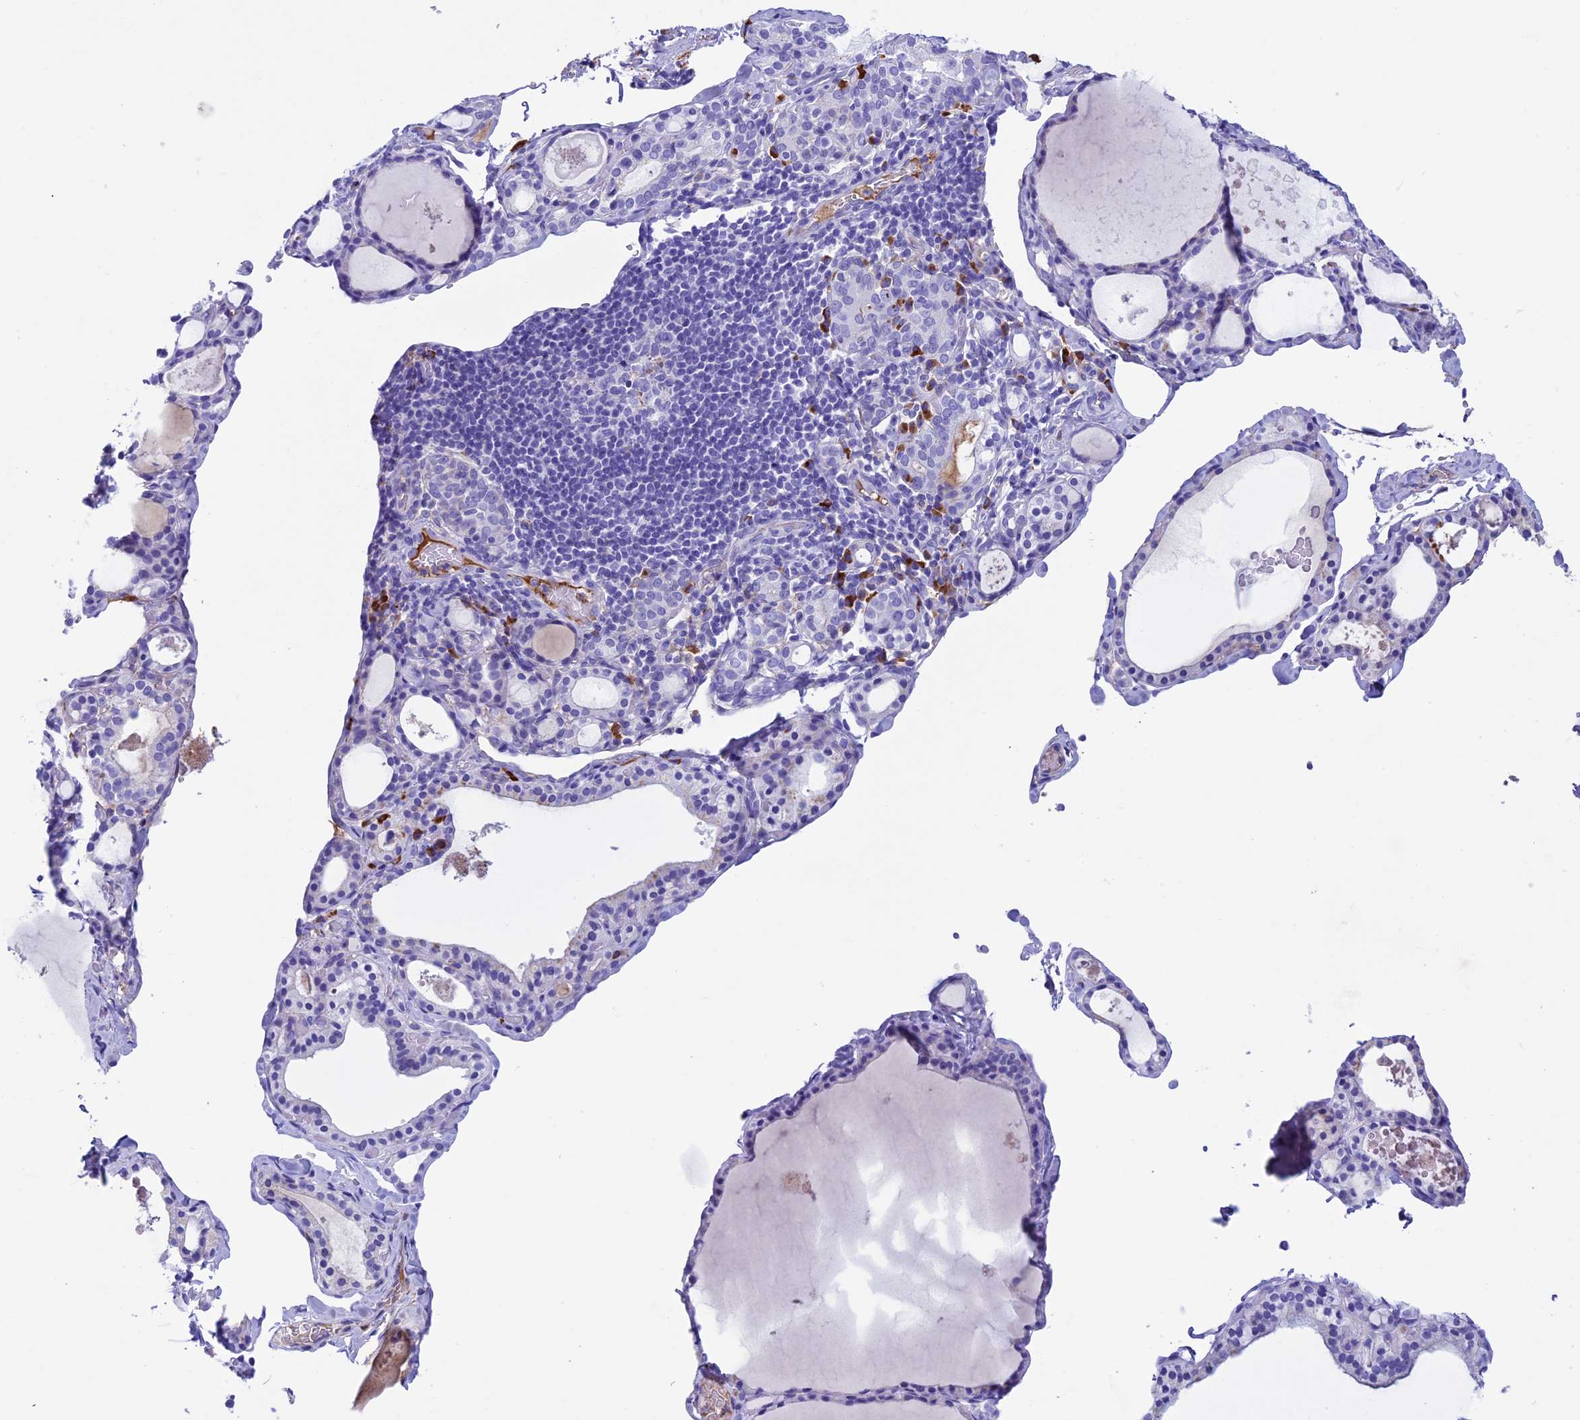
{"staining": {"intensity": "negative", "quantity": "none", "location": "none"}, "tissue": "thyroid gland", "cell_type": "Glandular cells", "image_type": "normal", "snomed": [{"axis": "morphology", "description": "Normal tissue, NOS"}, {"axis": "topography", "description": "Thyroid gland"}], "caption": "High magnification brightfield microscopy of benign thyroid gland stained with DAB (3,3'-diaminobenzidine) (brown) and counterstained with hematoxylin (blue): glandular cells show no significant staining. The staining is performed using DAB brown chromogen with nuclei counter-stained in using hematoxylin.", "gene": "IGSF6", "patient": {"sex": "male", "age": 56}}